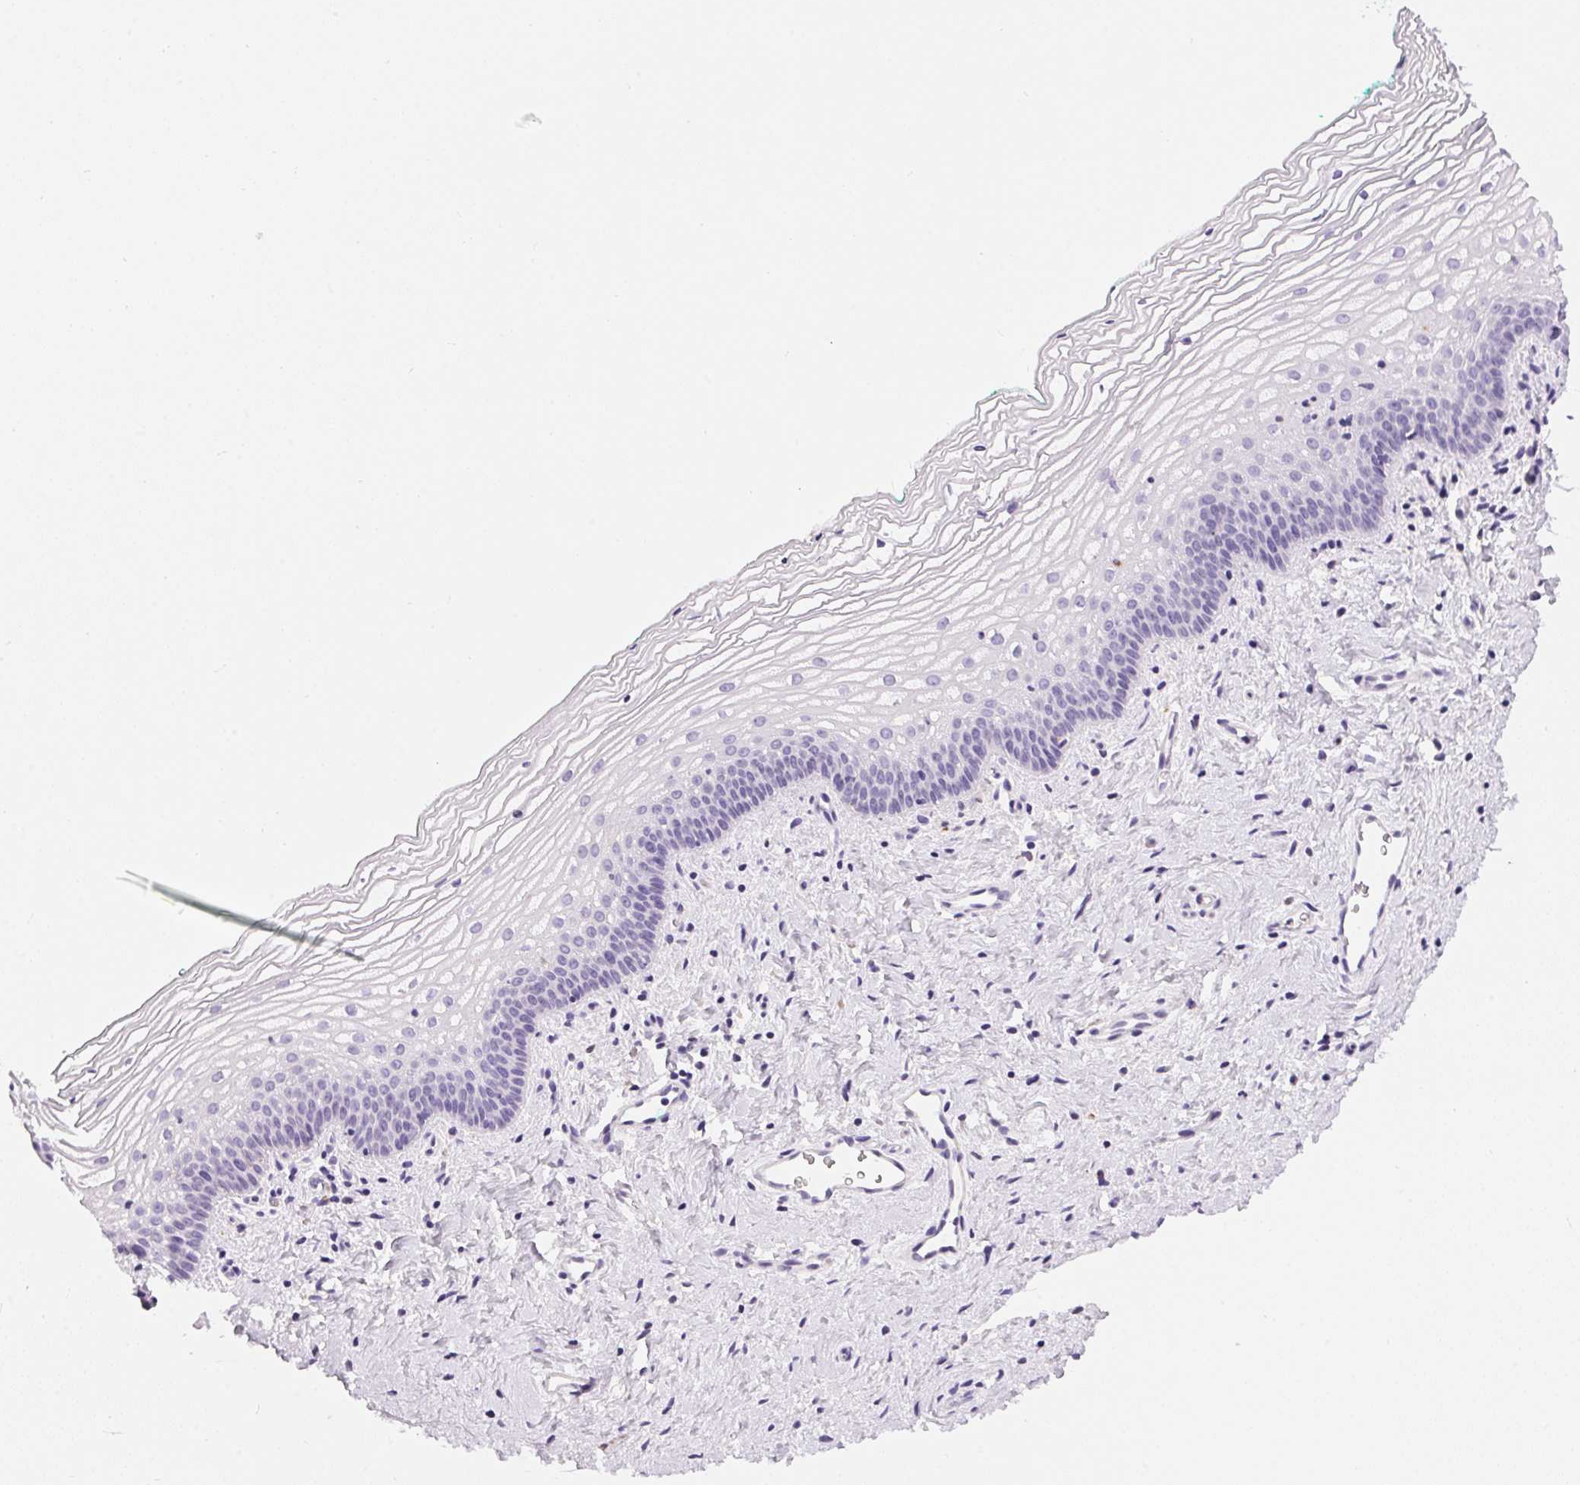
{"staining": {"intensity": "negative", "quantity": "none", "location": "none"}, "tissue": "vagina", "cell_type": "Squamous epithelial cells", "image_type": "normal", "snomed": [{"axis": "morphology", "description": "Normal tissue, NOS"}, {"axis": "topography", "description": "Vagina"}], "caption": "High power microscopy image of an immunohistochemistry micrograph of benign vagina, revealing no significant expression in squamous epithelial cells.", "gene": "PNLIPRP3", "patient": {"sex": "female", "age": 44}}